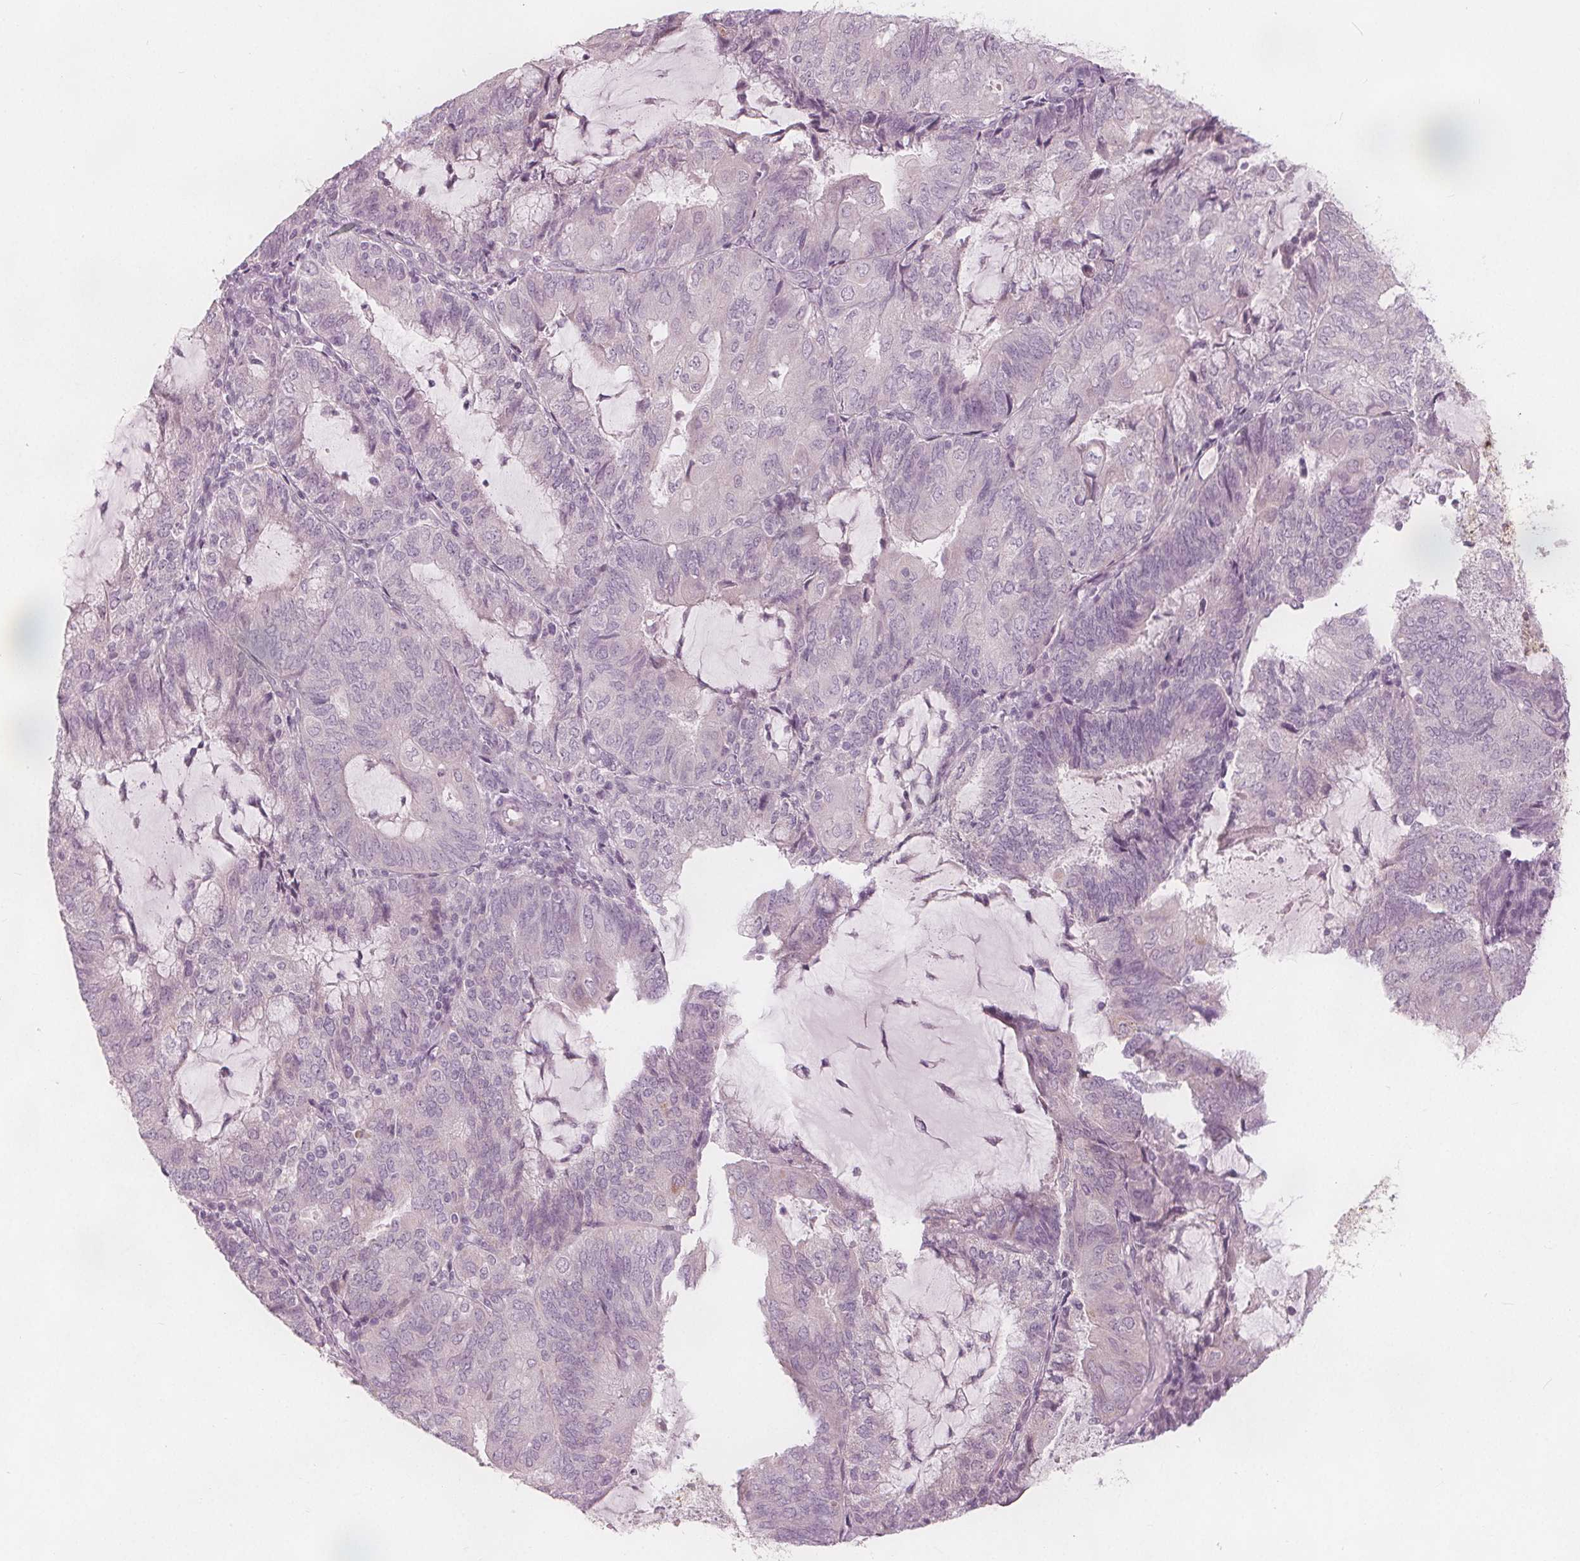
{"staining": {"intensity": "negative", "quantity": "none", "location": "none"}, "tissue": "endometrial cancer", "cell_type": "Tumor cells", "image_type": "cancer", "snomed": [{"axis": "morphology", "description": "Adenocarcinoma, NOS"}, {"axis": "topography", "description": "Endometrium"}], "caption": "There is no significant positivity in tumor cells of endometrial adenocarcinoma.", "gene": "BRSK1", "patient": {"sex": "female", "age": 81}}